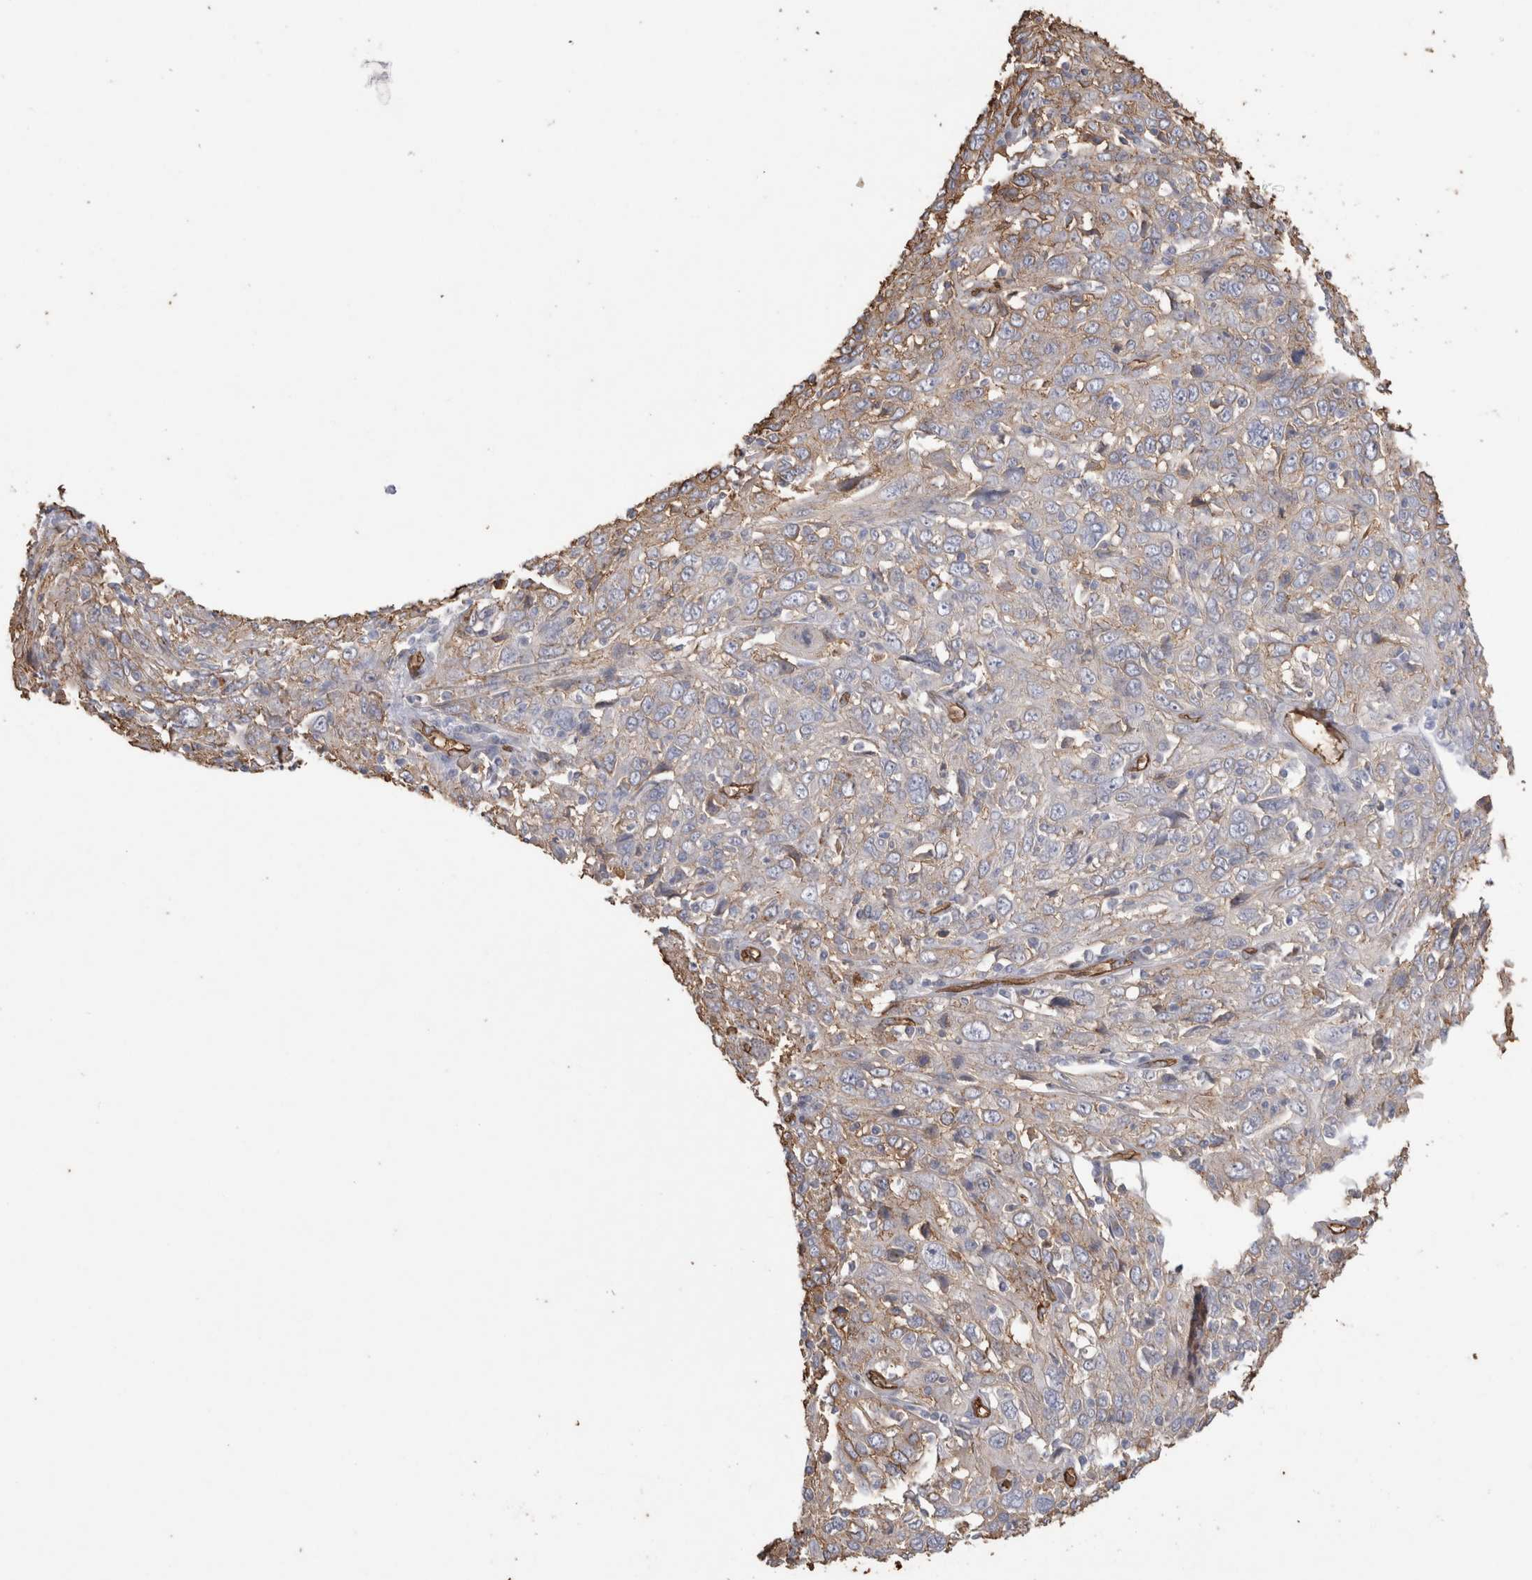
{"staining": {"intensity": "weak", "quantity": "<25%", "location": "cytoplasmic/membranous"}, "tissue": "cervical cancer", "cell_type": "Tumor cells", "image_type": "cancer", "snomed": [{"axis": "morphology", "description": "Squamous cell carcinoma, NOS"}, {"axis": "topography", "description": "Cervix"}], "caption": "This is an IHC histopathology image of cervical cancer. There is no staining in tumor cells.", "gene": "IL17RC", "patient": {"sex": "female", "age": 46}}